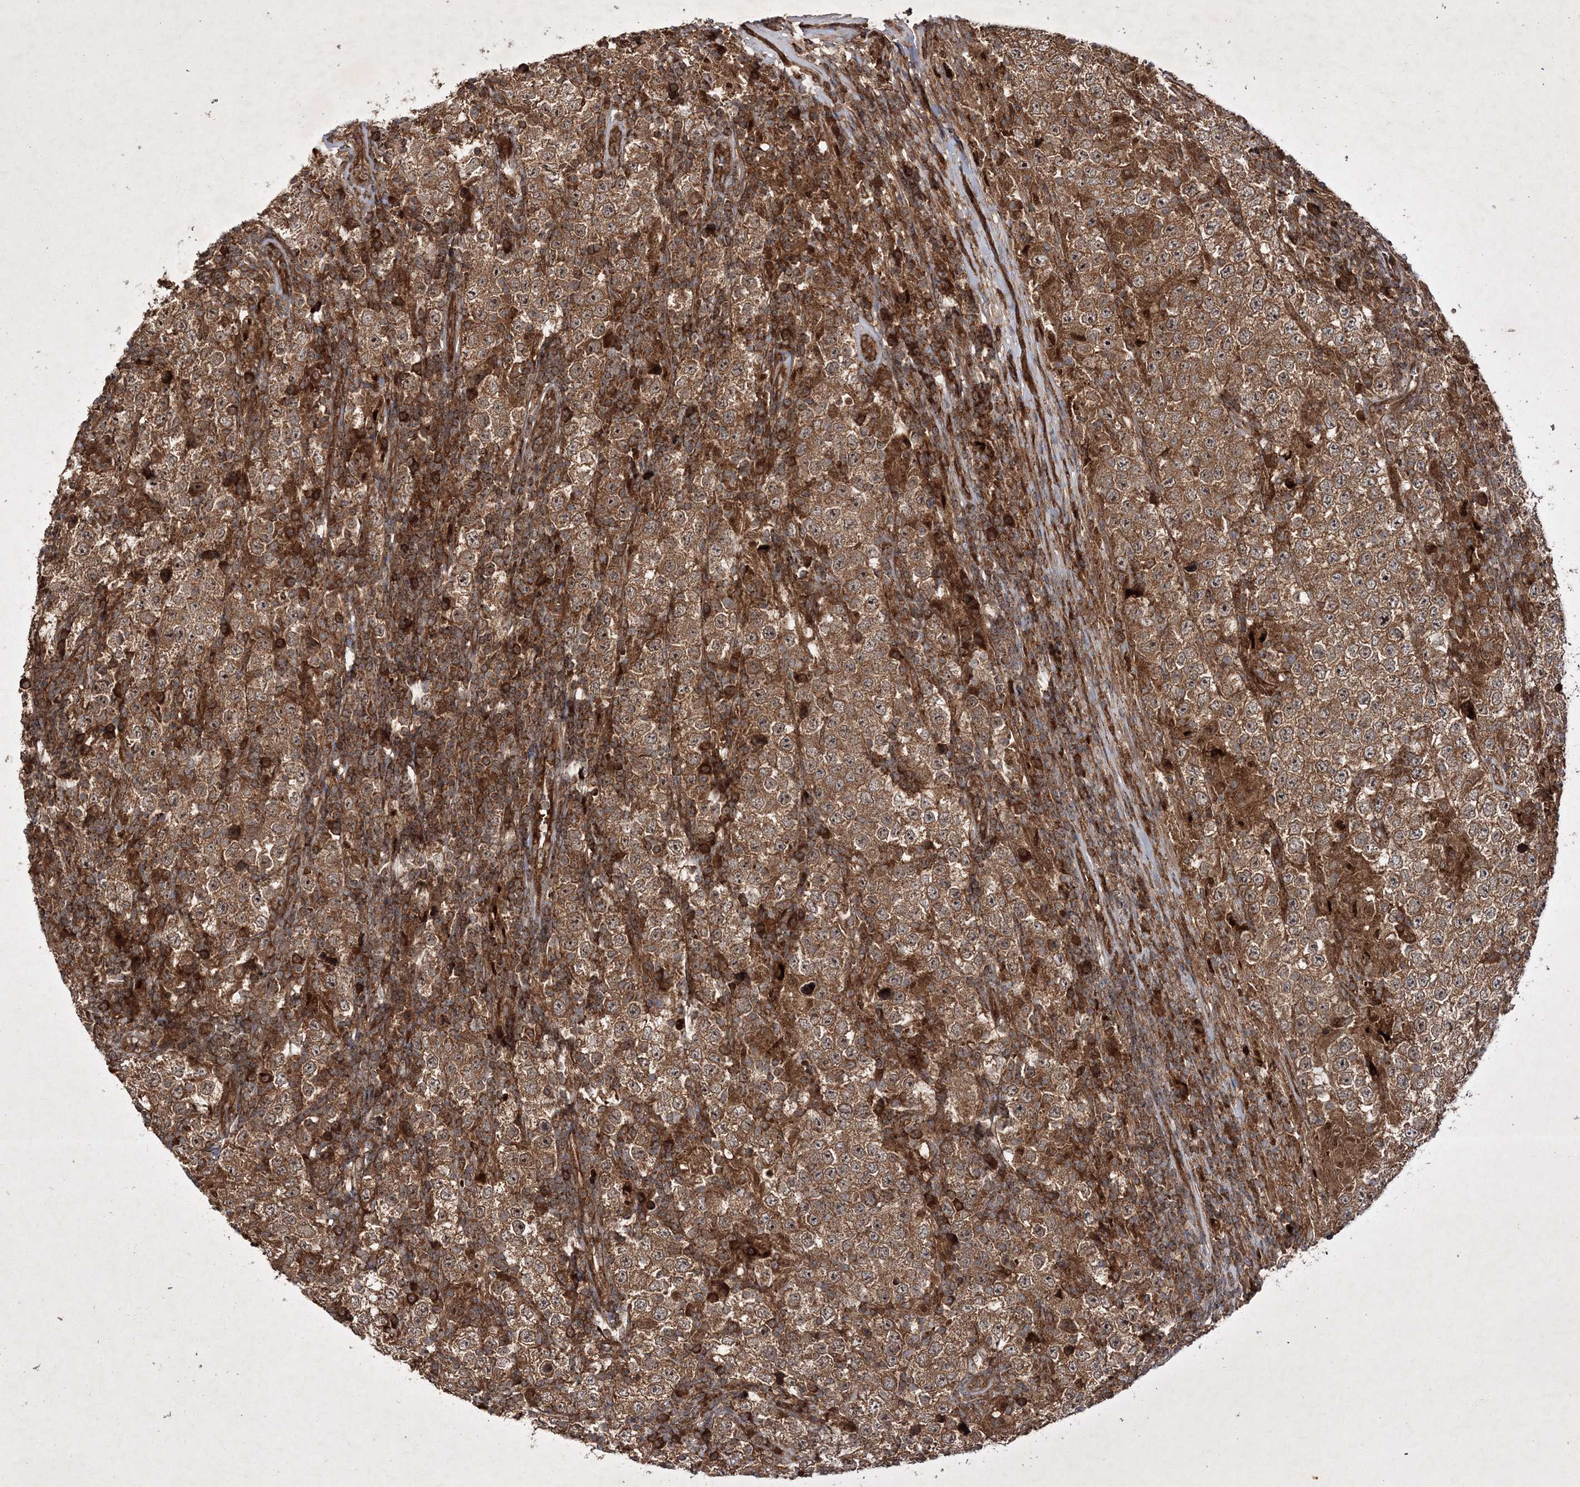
{"staining": {"intensity": "moderate", "quantity": ">75%", "location": "cytoplasmic/membranous"}, "tissue": "testis cancer", "cell_type": "Tumor cells", "image_type": "cancer", "snomed": [{"axis": "morphology", "description": "Normal tissue, NOS"}, {"axis": "morphology", "description": "Urothelial carcinoma, High grade"}, {"axis": "morphology", "description": "Seminoma, NOS"}, {"axis": "morphology", "description": "Carcinoma, Embryonal, NOS"}, {"axis": "topography", "description": "Urinary bladder"}, {"axis": "topography", "description": "Testis"}], "caption": "Immunohistochemistry of human seminoma (testis) reveals medium levels of moderate cytoplasmic/membranous positivity in about >75% of tumor cells.", "gene": "DNAJC13", "patient": {"sex": "male", "age": 41}}